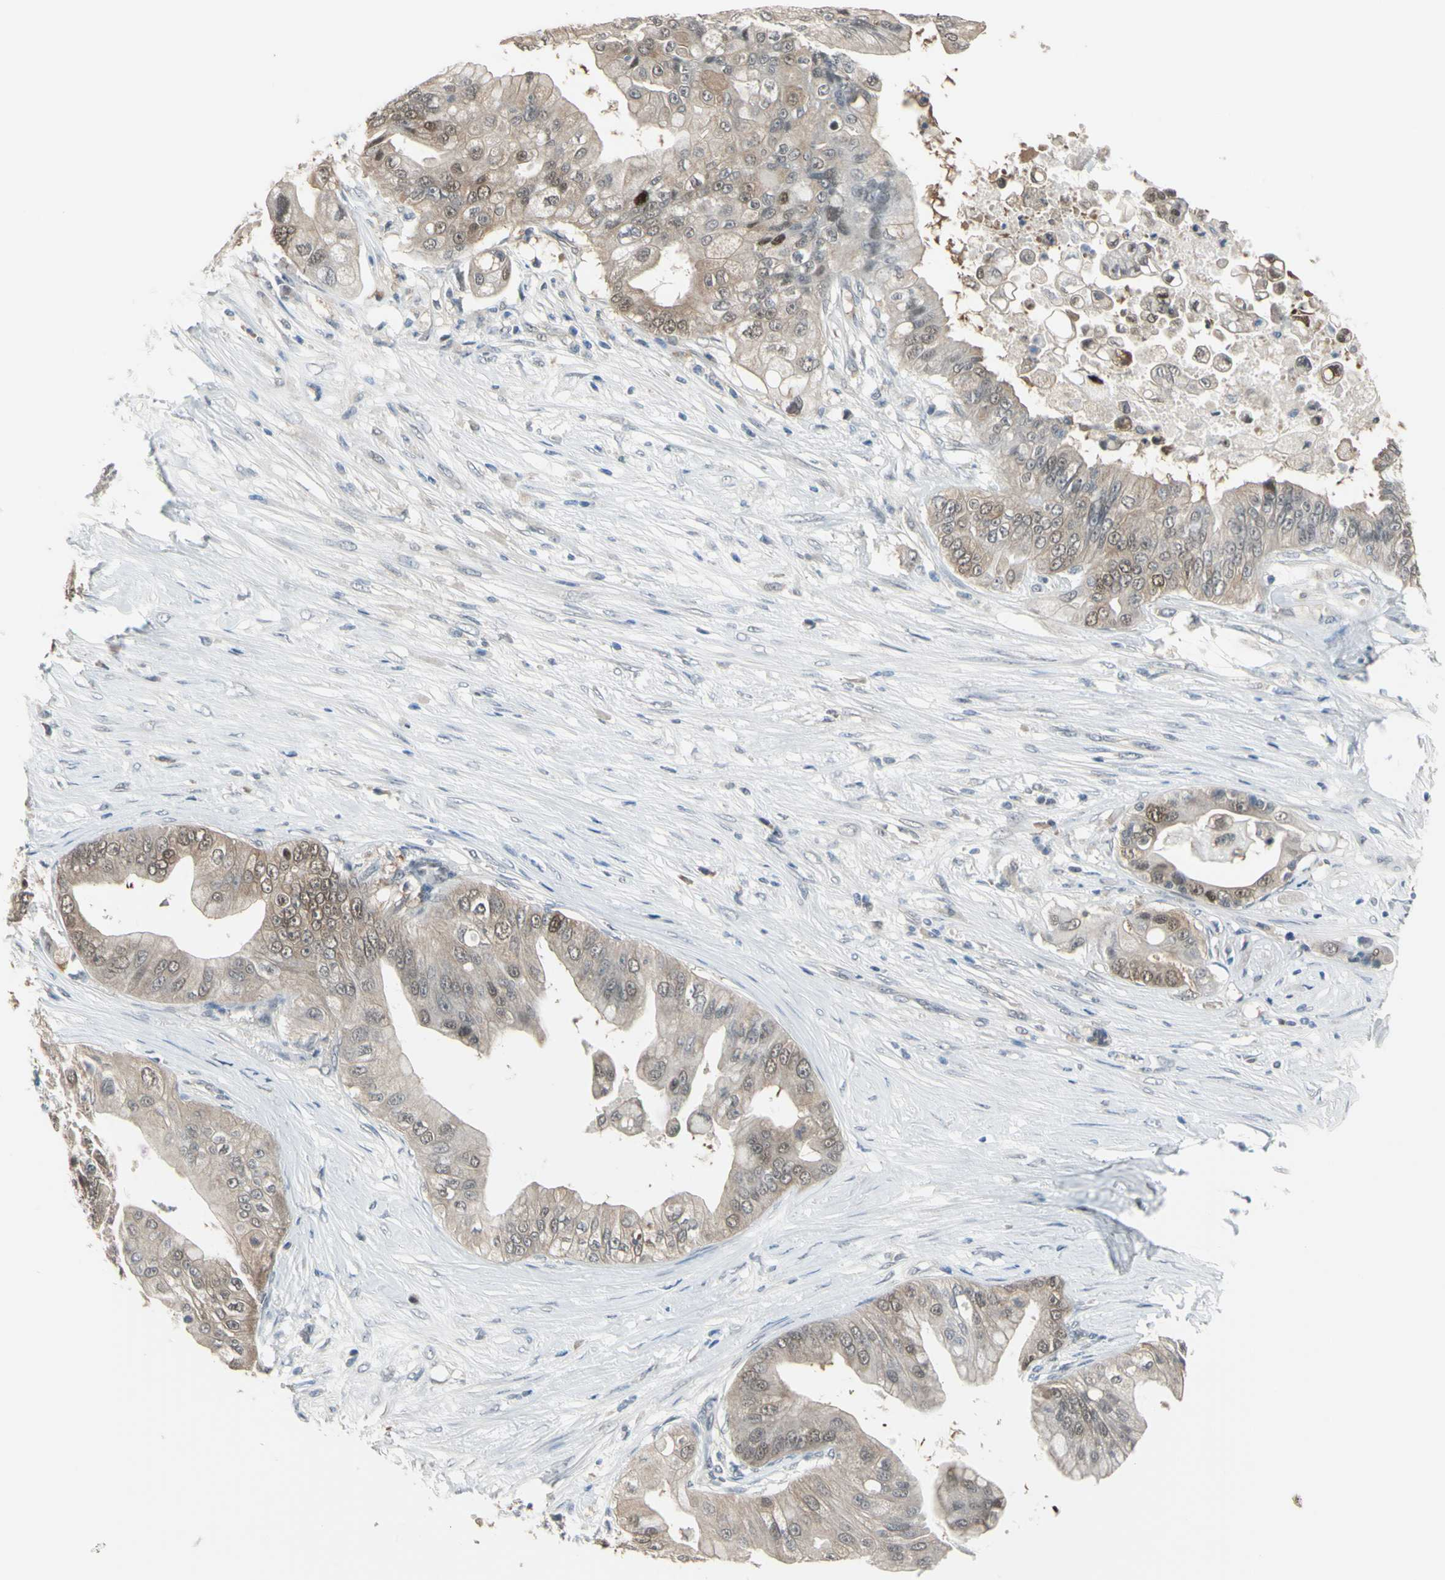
{"staining": {"intensity": "weak", "quantity": "25%-75%", "location": "cytoplasmic/membranous,nuclear"}, "tissue": "pancreatic cancer", "cell_type": "Tumor cells", "image_type": "cancer", "snomed": [{"axis": "morphology", "description": "Adenocarcinoma, NOS"}, {"axis": "topography", "description": "Pancreas"}], "caption": "Immunohistochemistry (IHC) photomicrograph of neoplastic tissue: pancreatic adenocarcinoma stained using IHC exhibits low levels of weak protein expression localized specifically in the cytoplasmic/membranous and nuclear of tumor cells, appearing as a cytoplasmic/membranous and nuclear brown color.", "gene": "HSPA4", "patient": {"sex": "female", "age": 75}}